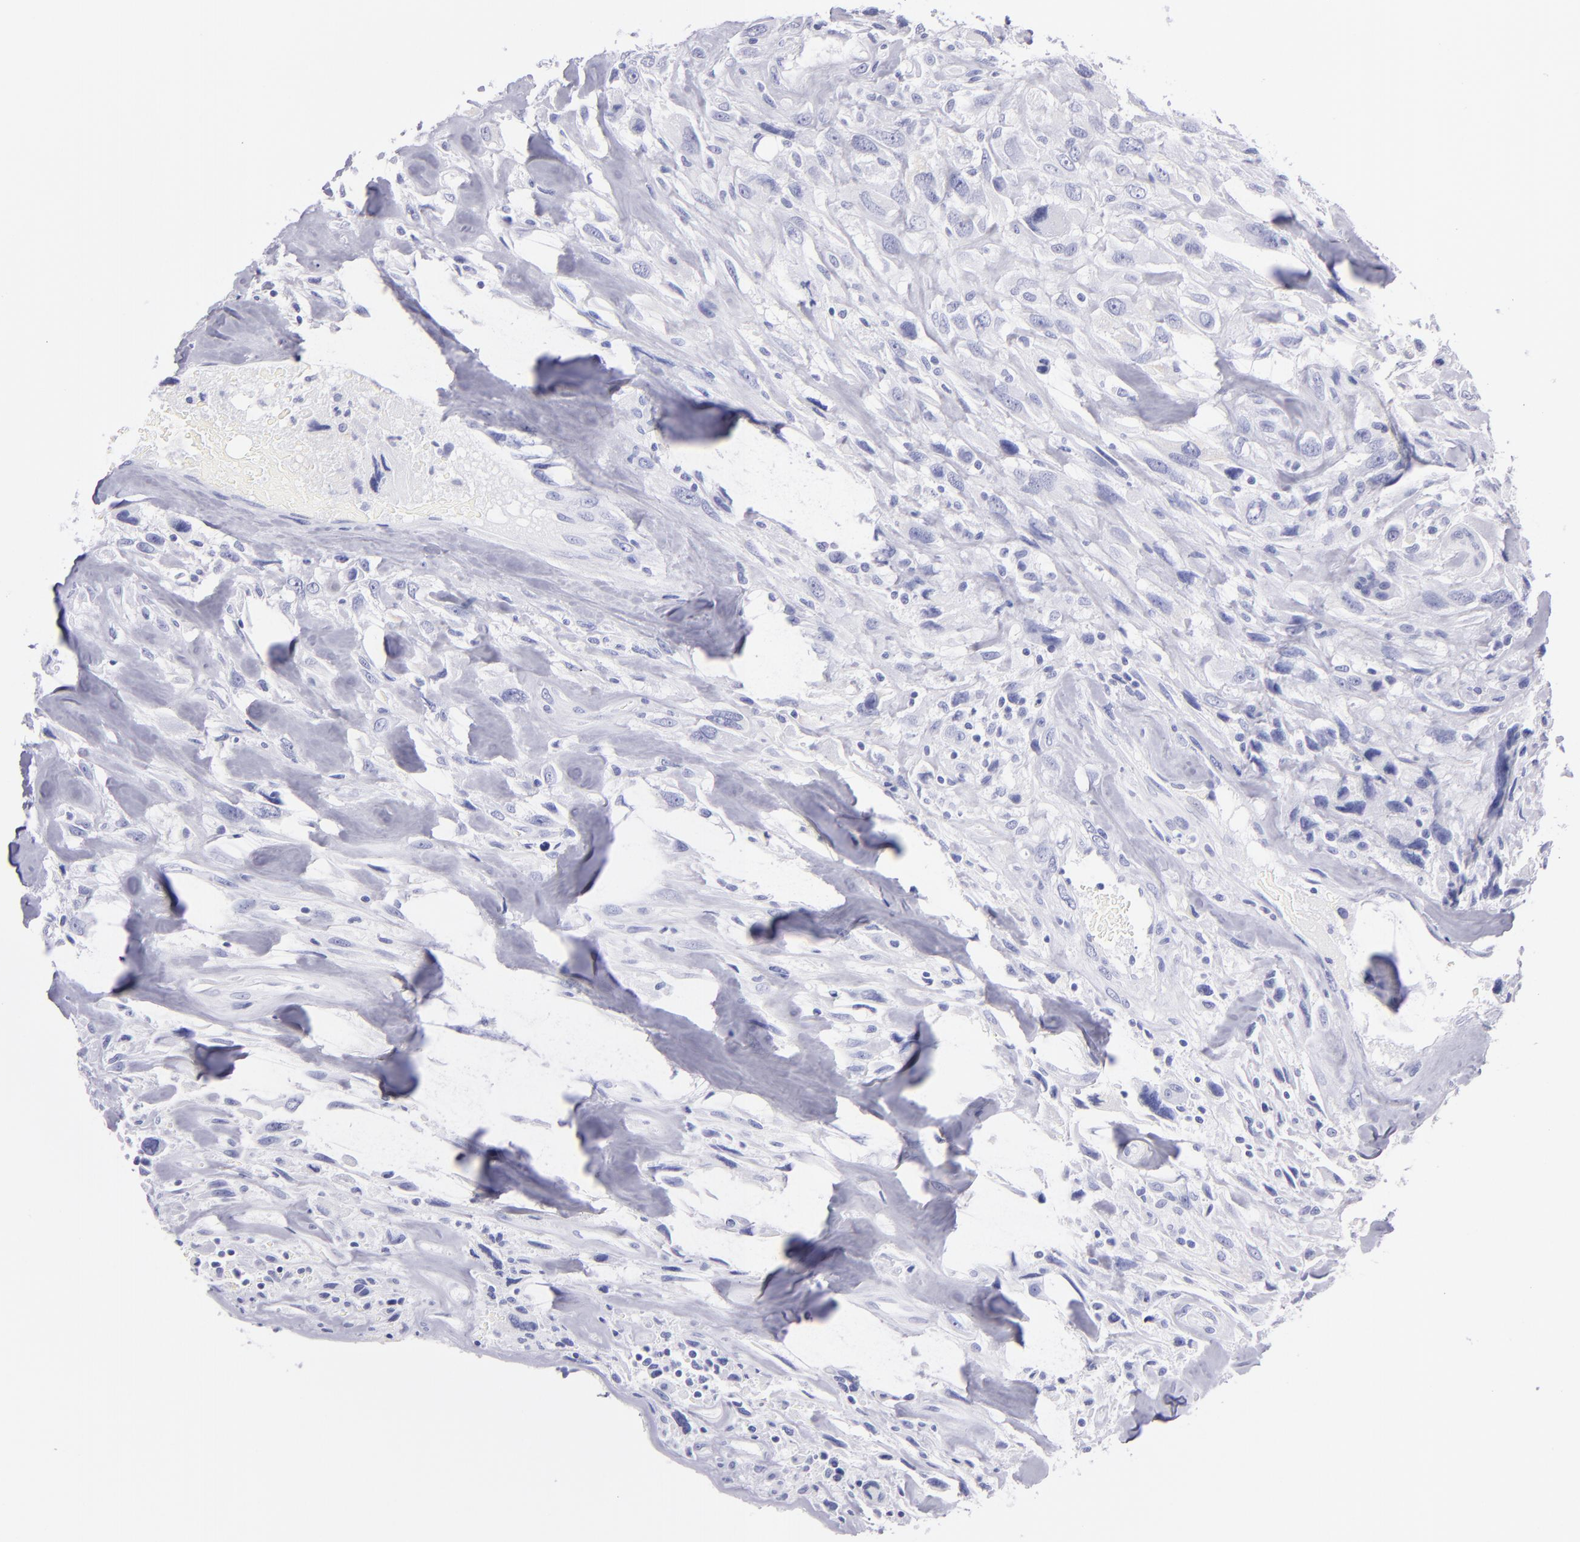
{"staining": {"intensity": "negative", "quantity": "none", "location": "none"}, "tissue": "breast cancer", "cell_type": "Tumor cells", "image_type": "cancer", "snomed": [{"axis": "morphology", "description": "Neoplasm, malignant, NOS"}, {"axis": "topography", "description": "Breast"}], "caption": "Breast cancer was stained to show a protein in brown. There is no significant staining in tumor cells.", "gene": "PRPH", "patient": {"sex": "female", "age": 50}}